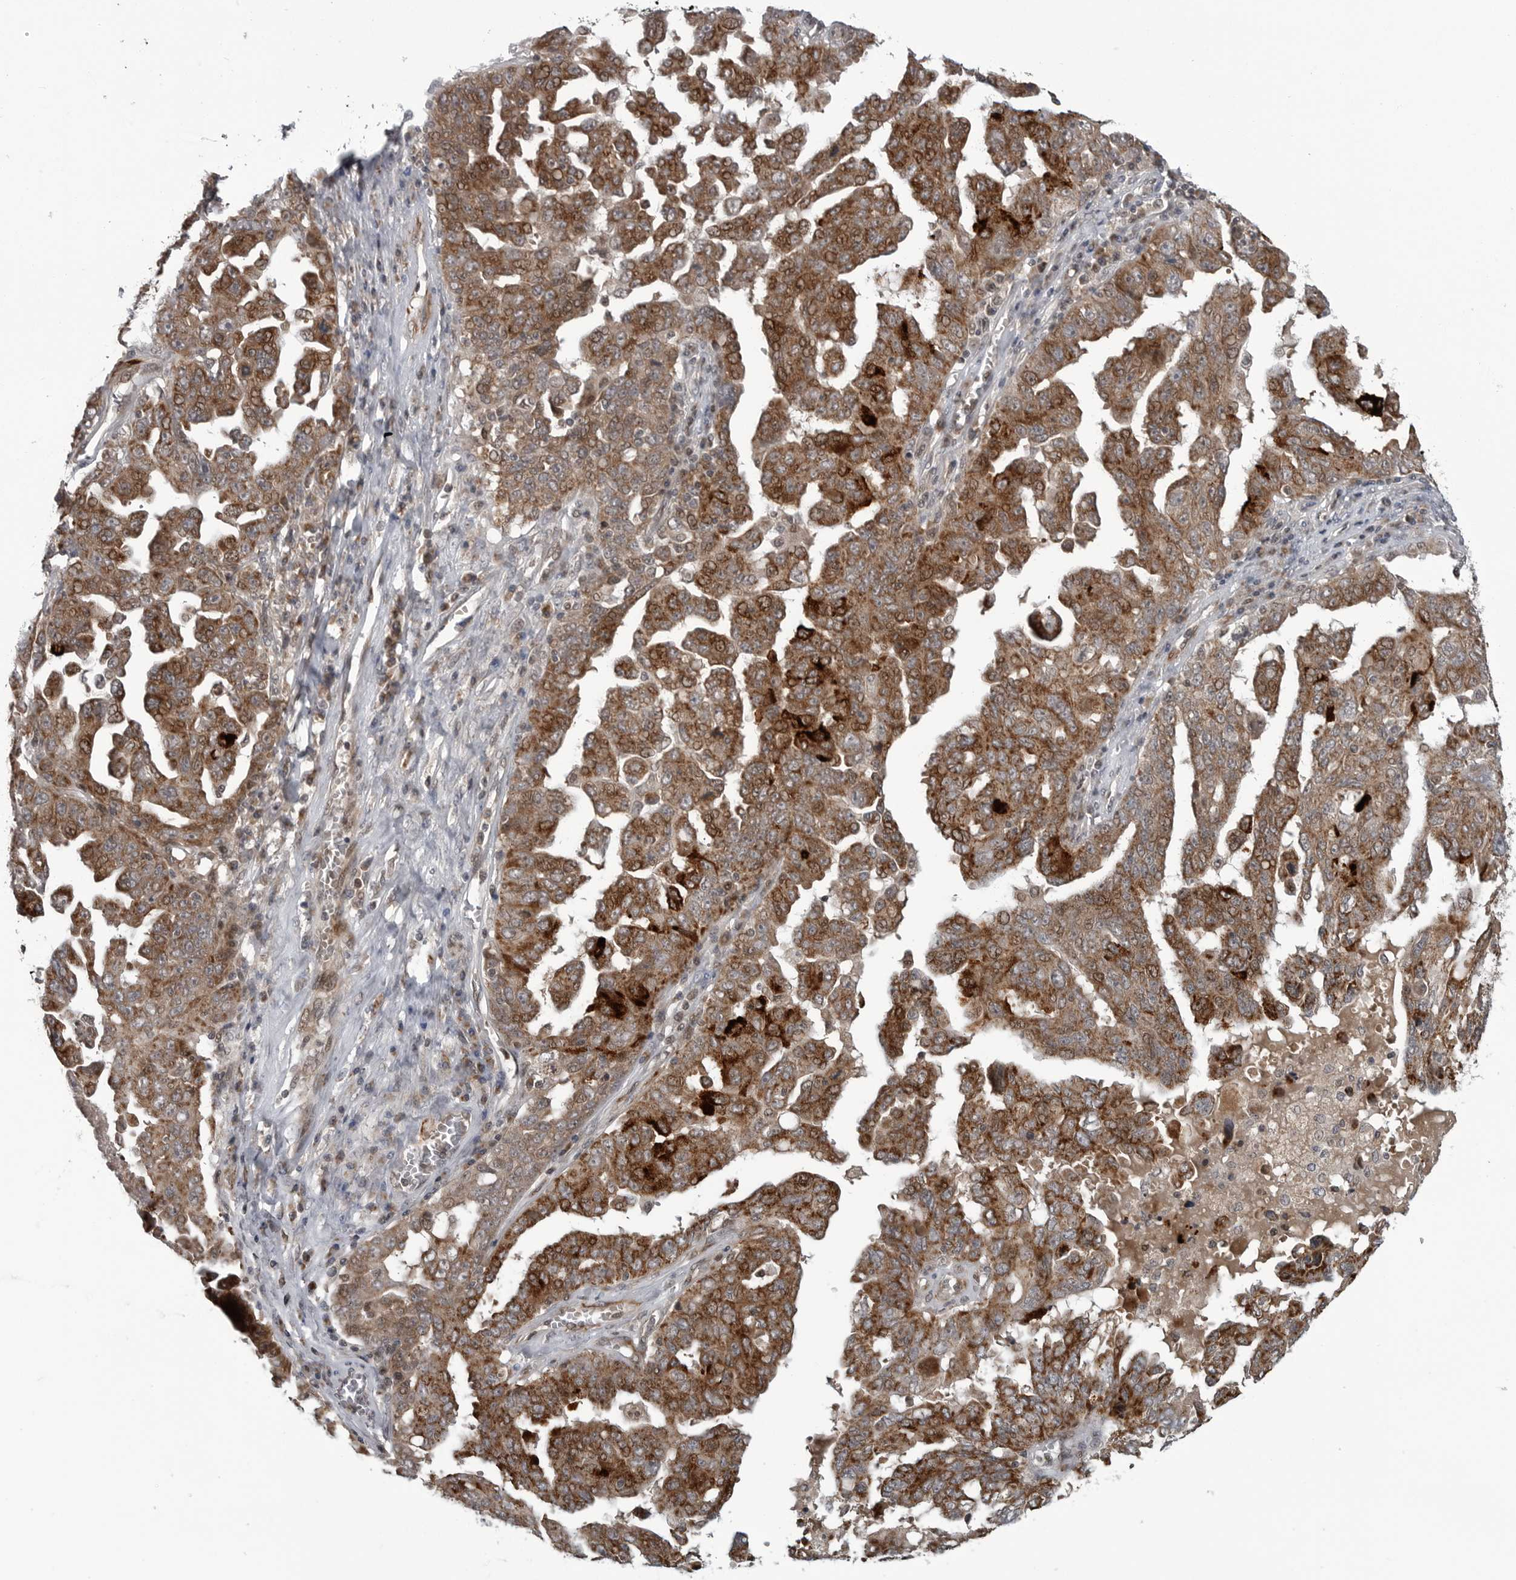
{"staining": {"intensity": "strong", "quantity": "25%-75%", "location": "cytoplasmic/membranous"}, "tissue": "ovarian cancer", "cell_type": "Tumor cells", "image_type": "cancer", "snomed": [{"axis": "morphology", "description": "Carcinoma, endometroid"}, {"axis": "topography", "description": "Ovary"}], "caption": "This image demonstrates IHC staining of ovarian endometroid carcinoma, with high strong cytoplasmic/membranous staining in about 25%-75% of tumor cells.", "gene": "FAAP100", "patient": {"sex": "female", "age": 62}}